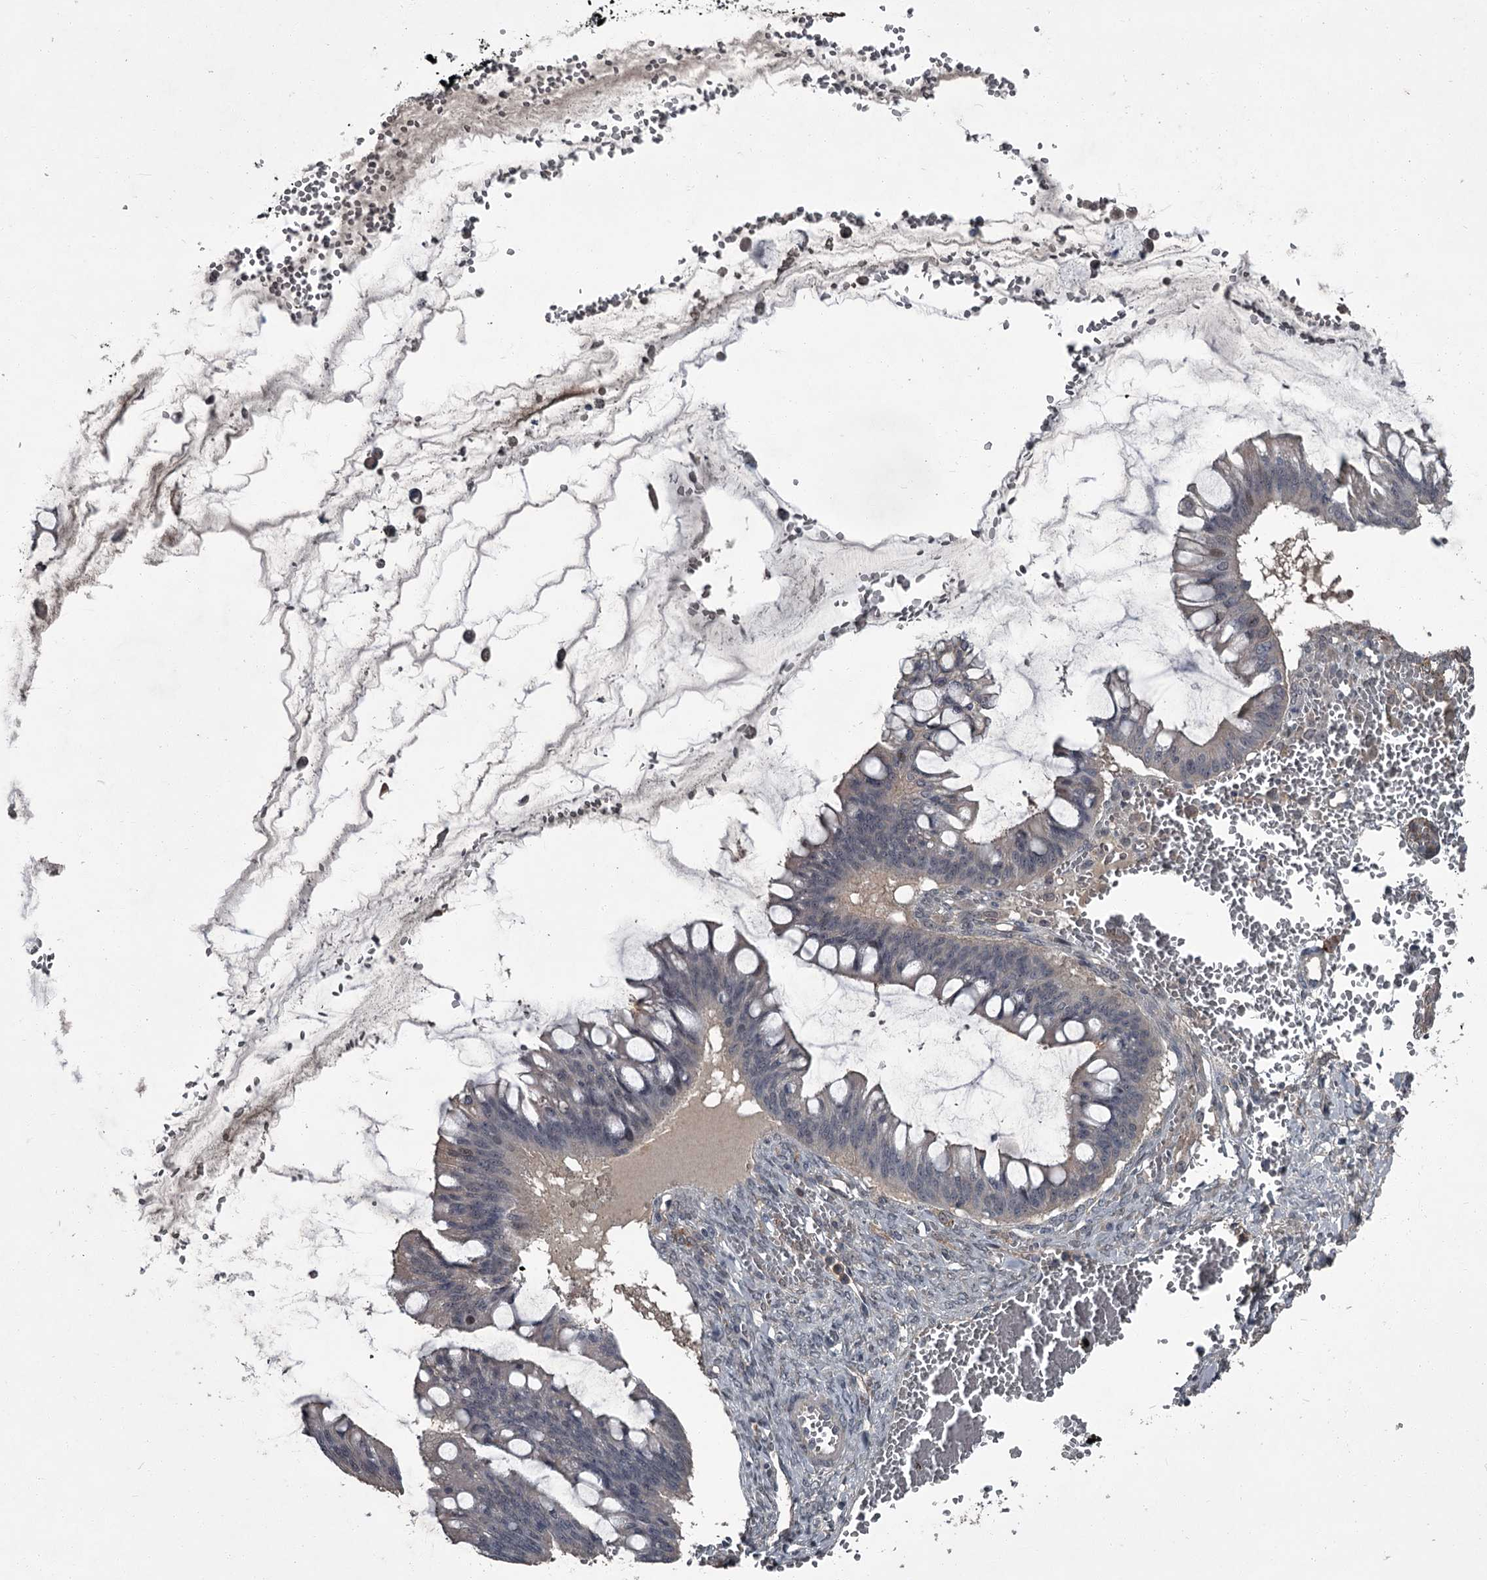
{"staining": {"intensity": "weak", "quantity": "<25%", "location": "nuclear"}, "tissue": "ovarian cancer", "cell_type": "Tumor cells", "image_type": "cancer", "snomed": [{"axis": "morphology", "description": "Cystadenocarcinoma, mucinous, NOS"}, {"axis": "topography", "description": "Ovary"}], "caption": "High power microscopy micrograph of an immunohistochemistry histopathology image of mucinous cystadenocarcinoma (ovarian), revealing no significant staining in tumor cells.", "gene": "FLVCR2", "patient": {"sex": "female", "age": 73}}